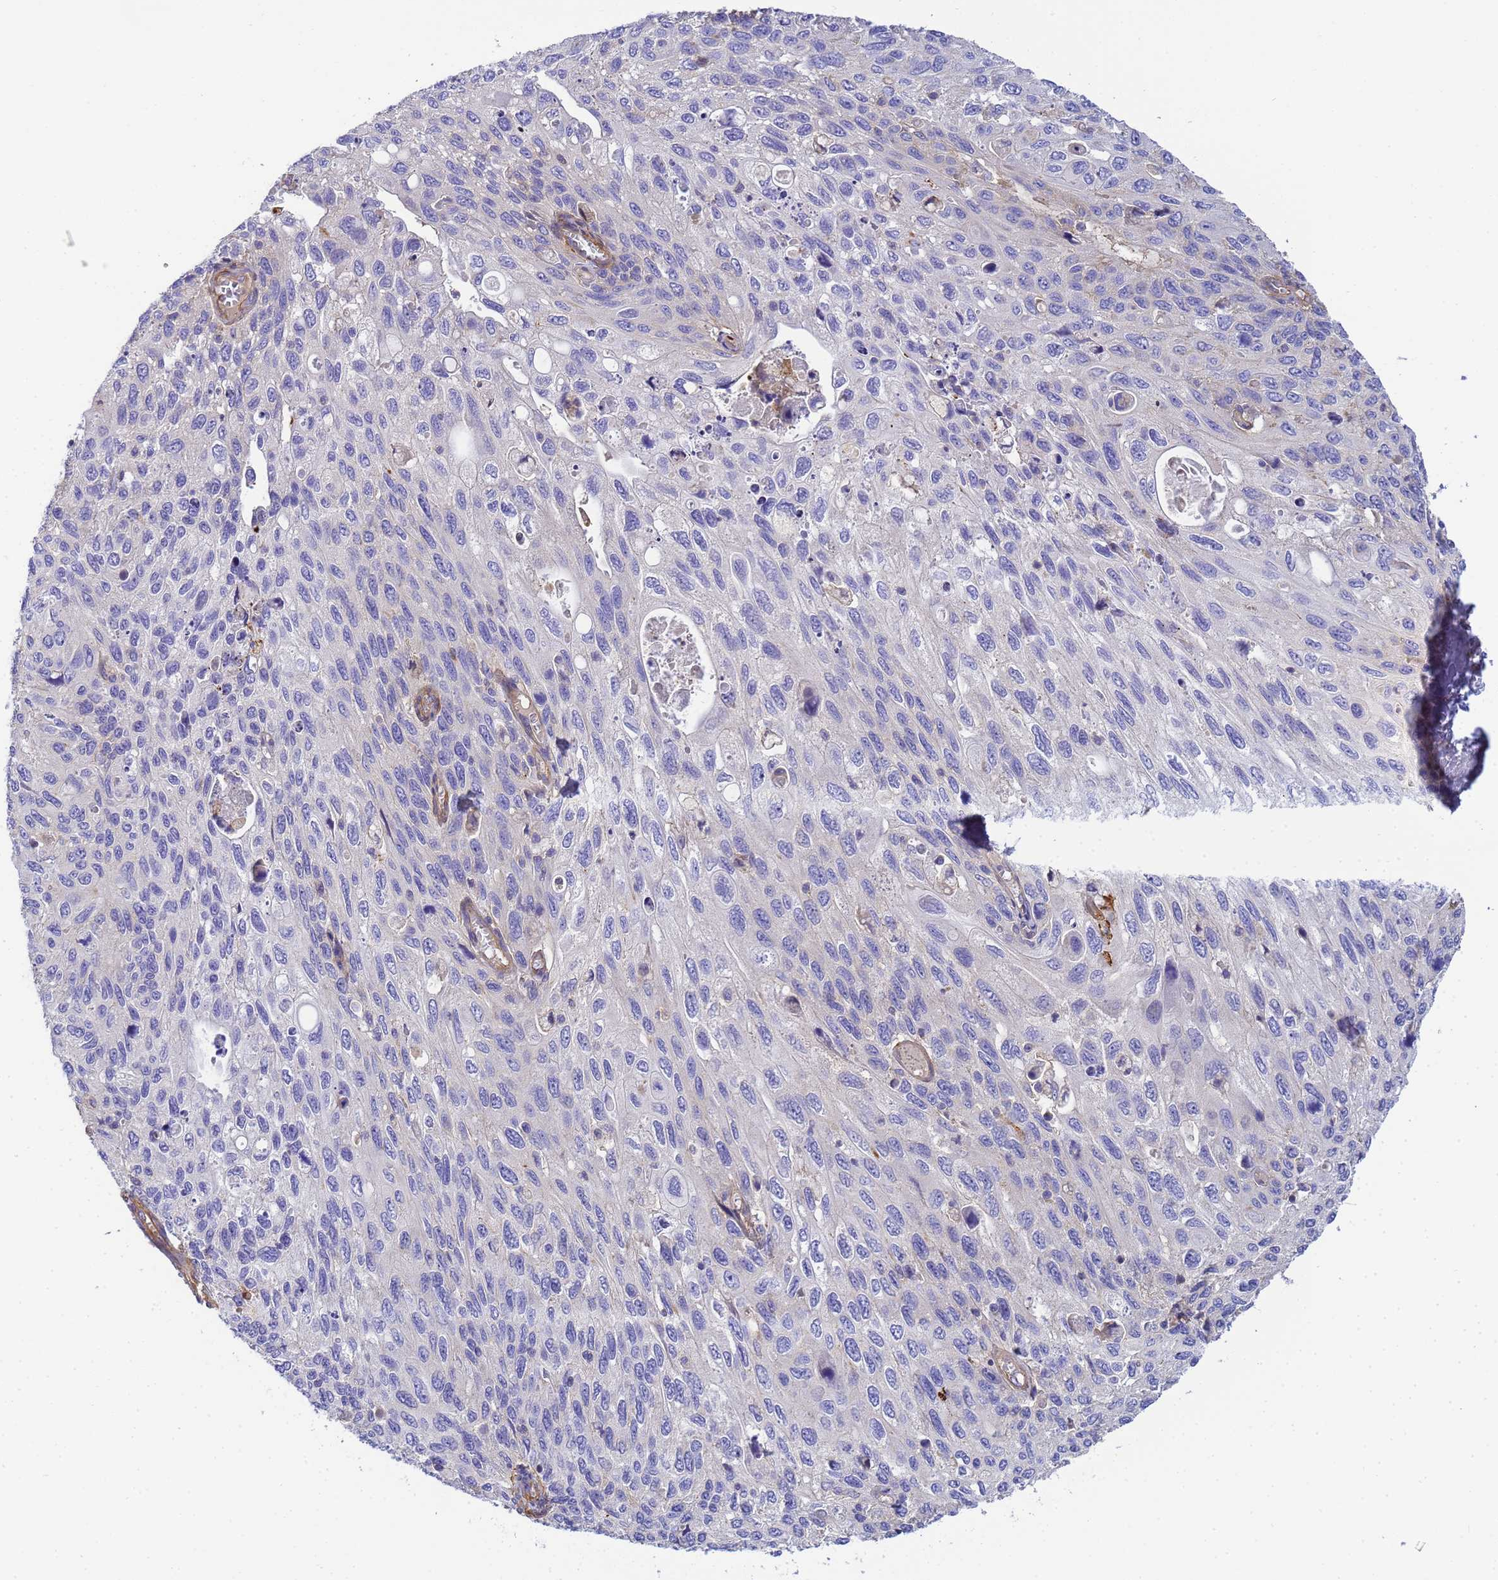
{"staining": {"intensity": "negative", "quantity": "none", "location": "none"}, "tissue": "cervical cancer", "cell_type": "Tumor cells", "image_type": "cancer", "snomed": [{"axis": "morphology", "description": "Squamous cell carcinoma, NOS"}, {"axis": "topography", "description": "Cervix"}], "caption": "DAB (3,3'-diaminobenzidine) immunohistochemical staining of cervical cancer exhibits no significant expression in tumor cells.", "gene": "MYL12A", "patient": {"sex": "female", "age": 70}}